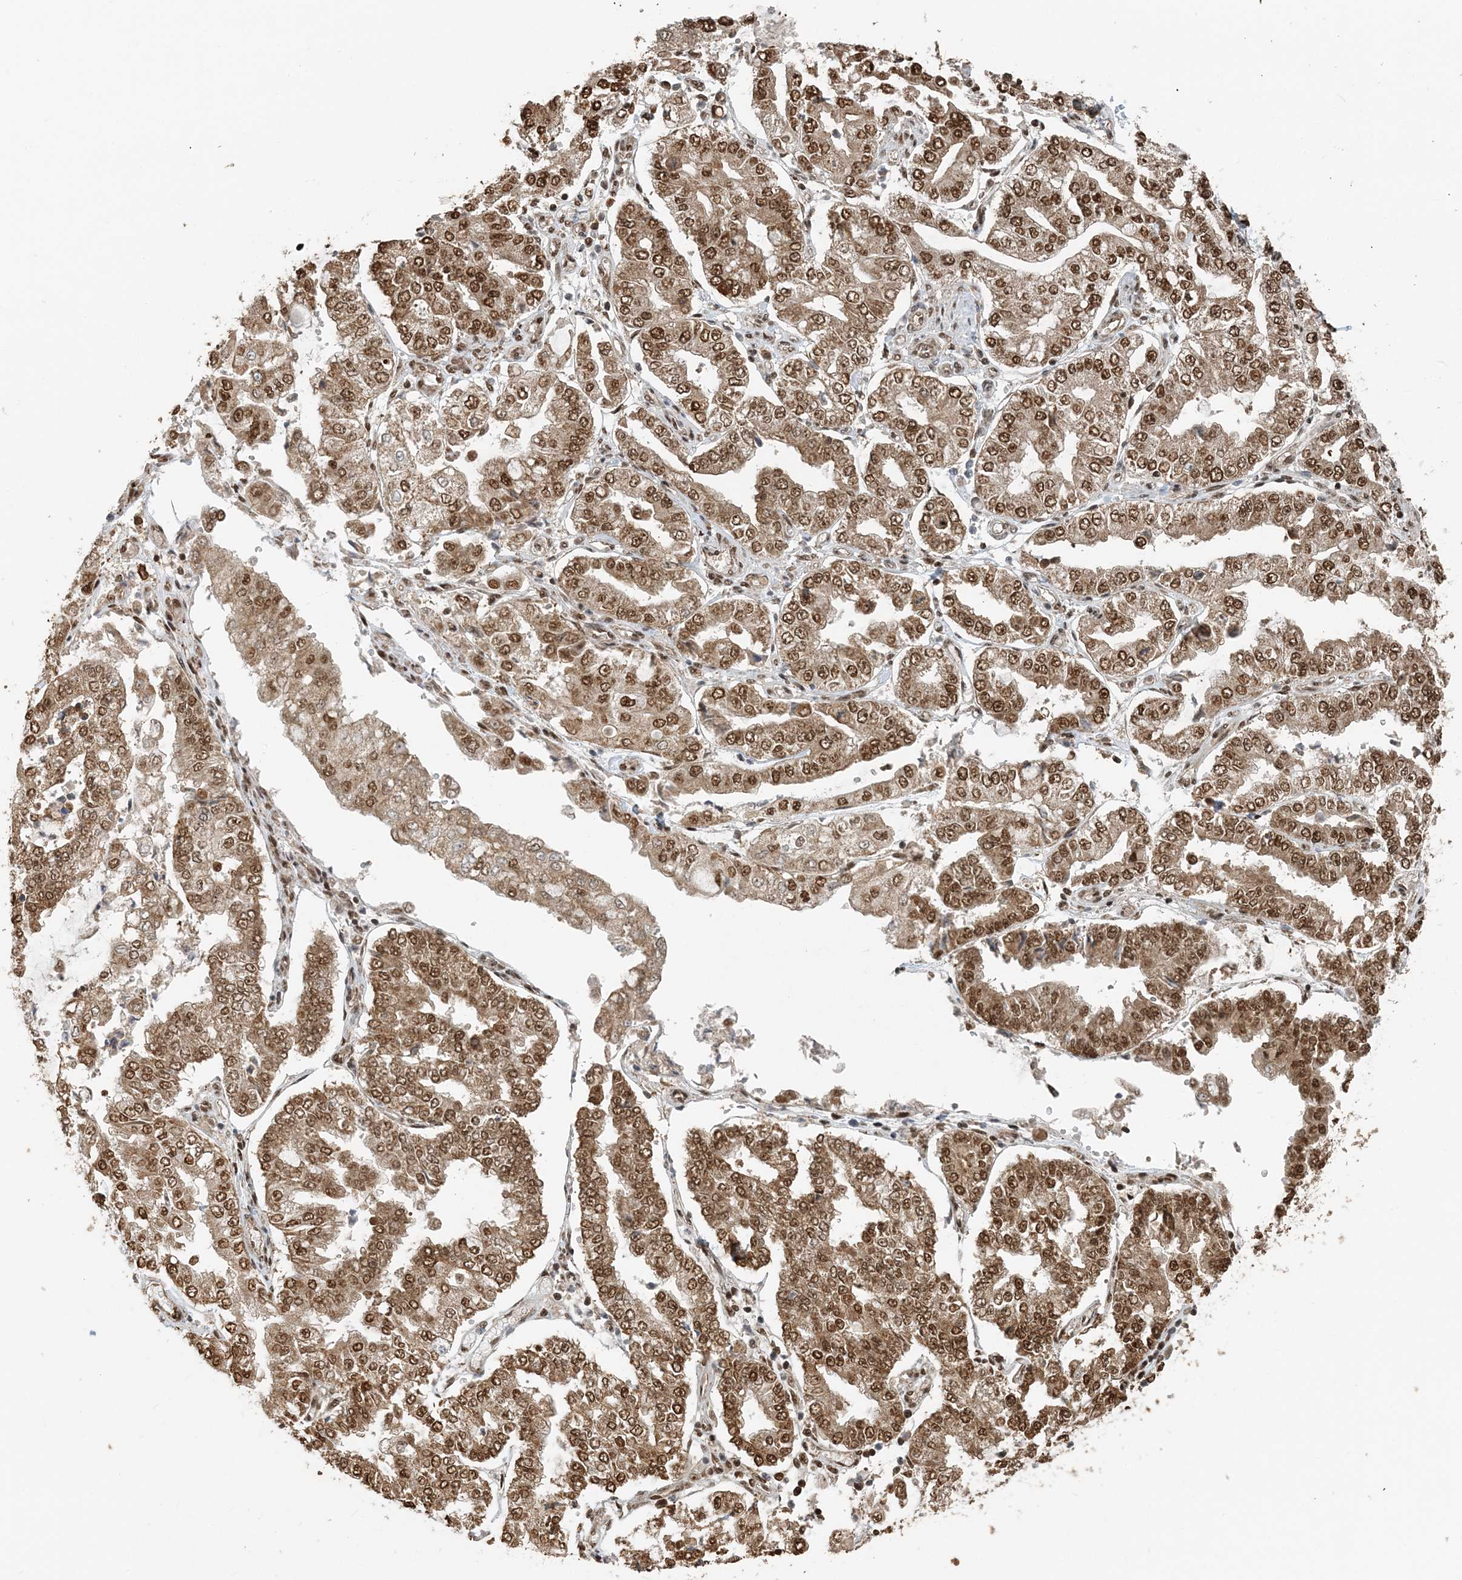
{"staining": {"intensity": "moderate", "quantity": ">75%", "location": "cytoplasmic/membranous,nuclear"}, "tissue": "stomach cancer", "cell_type": "Tumor cells", "image_type": "cancer", "snomed": [{"axis": "morphology", "description": "Adenocarcinoma, NOS"}, {"axis": "topography", "description": "Stomach"}], "caption": "There is medium levels of moderate cytoplasmic/membranous and nuclear positivity in tumor cells of stomach cancer (adenocarcinoma), as demonstrated by immunohistochemical staining (brown color).", "gene": "ARHGAP35", "patient": {"sex": "male", "age": 76}}